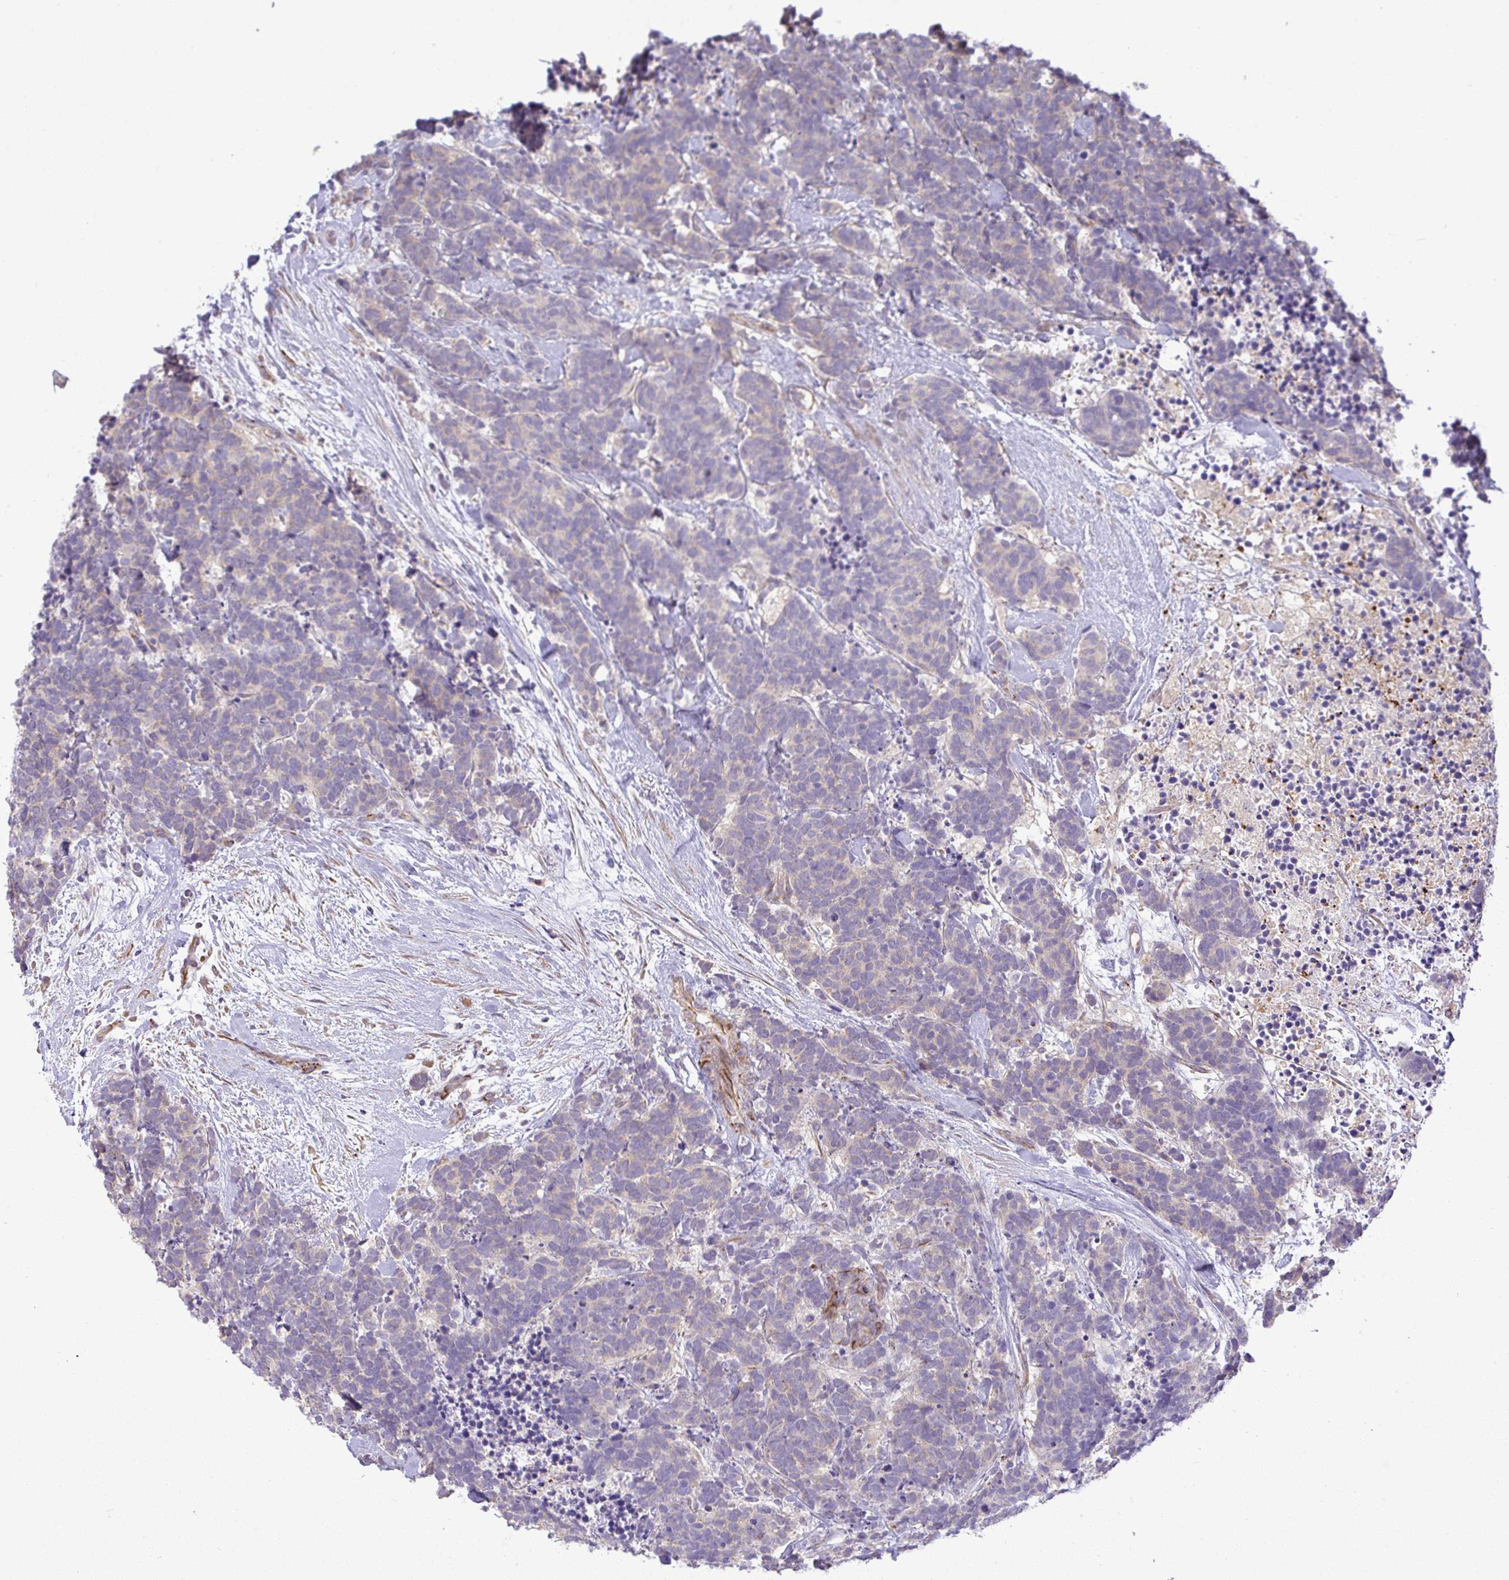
{"staining": {"intensity": "negative", "quantity": "none", "location": "none"}, "tissue": "carcinoid", "cell_type": "Tumor cells", "image_type": "cancer", "snomed": [{"axis": "morphology", "description": "Carcinoma, NOS"}, {"axis": "morphology", "description": "Carcinoid, malignant, NOS"}, {"axis": "topography", "description": "Prostate"}], "caption": "A high-resolution photomicrograph shows immunohistochemistry (IHC) staining of carcinoma, which displays no significant positivity in tumor cells.", "gene": "GRID2", "patient": {"sex": "male", "age": 57}}